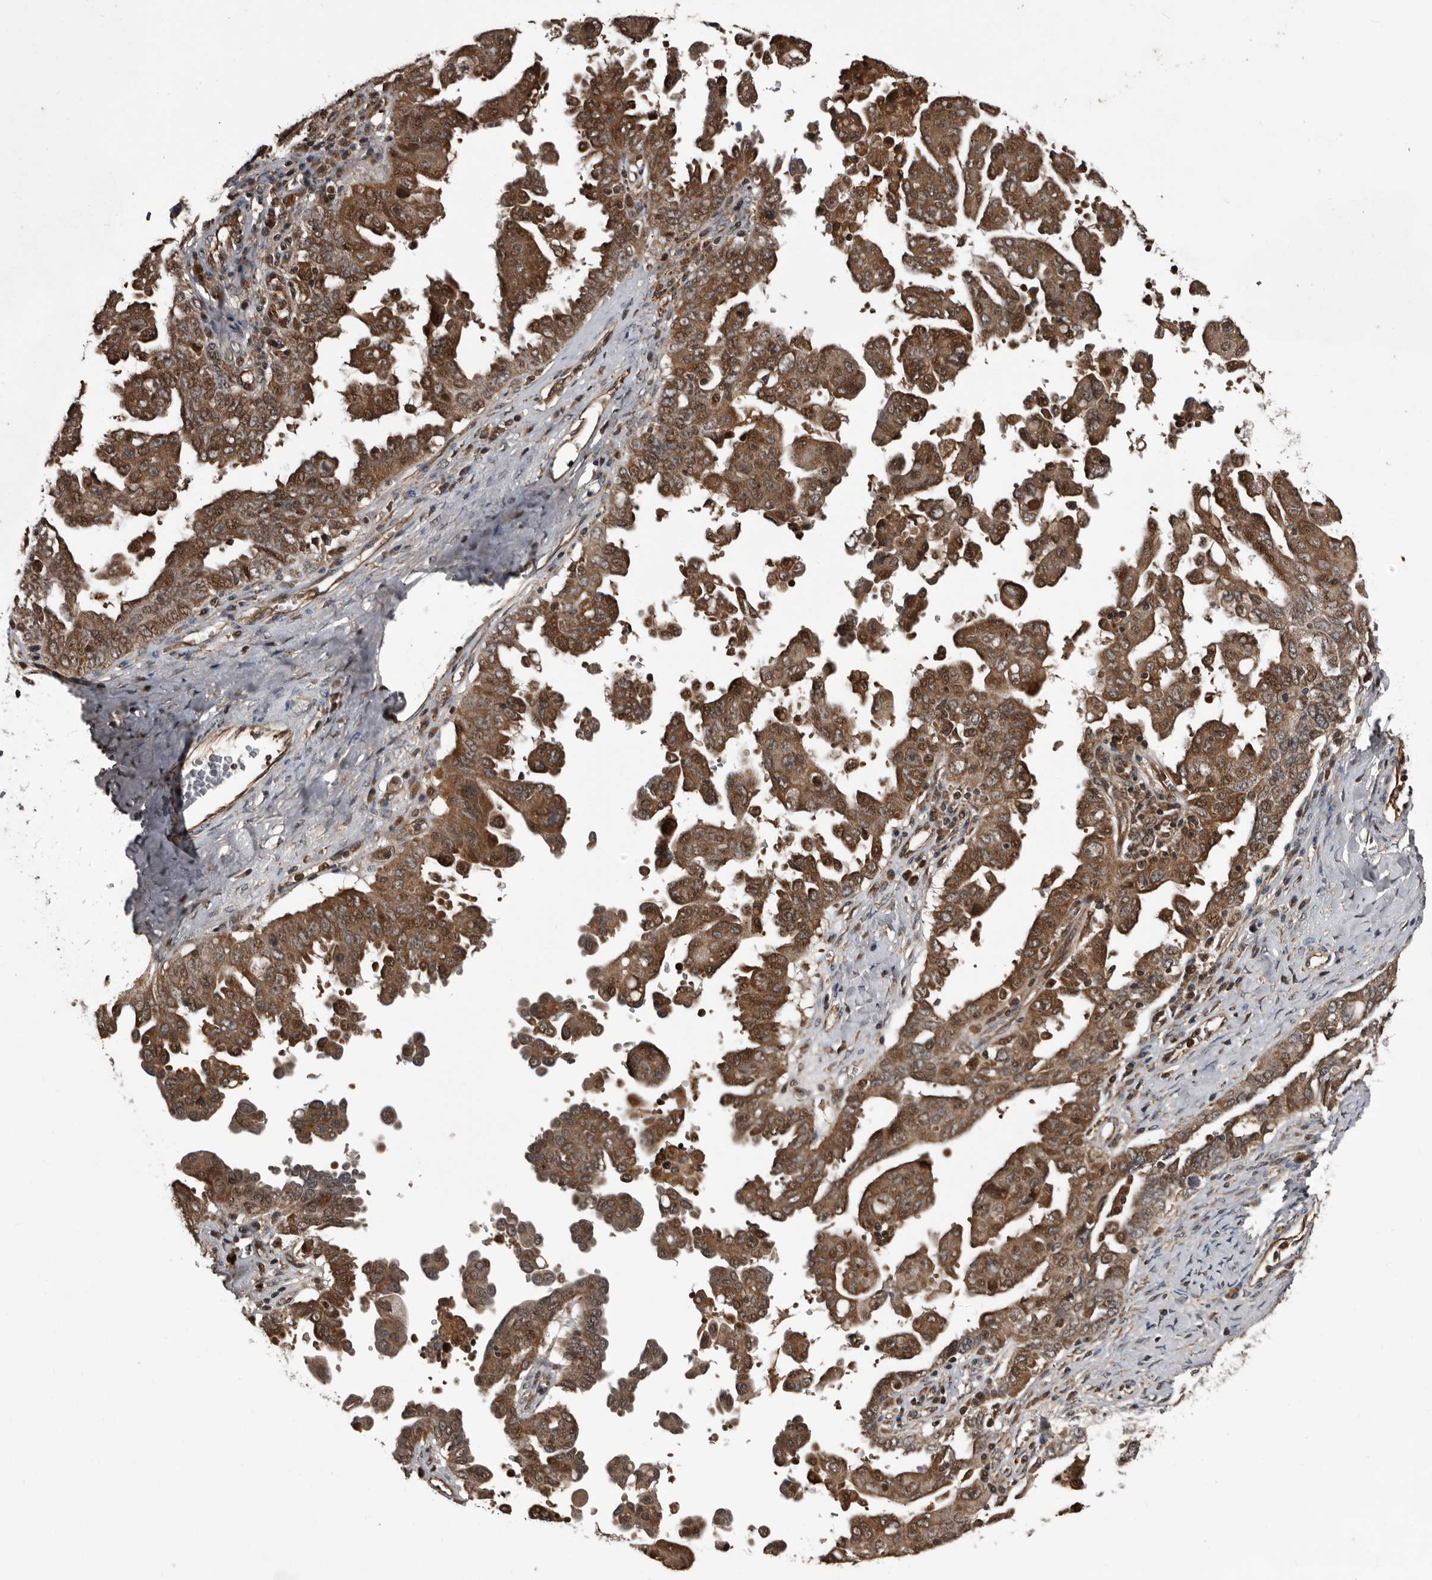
{"staining": {"intensity": "moderate", "quantity": ">75%", "location": "cytoplasmic/membranous,nuclear"}, "tissue": "ovarian cancer", "cell_type": "Tumor cells", "image_type": "cancer", "snomed": [{"axis": "morphology", "description": "Carcinoma, endometroid"}, {"axis": "topography", "description": "Ovary"}], "caption": "Immunohistochemistry (IHC) of ovarian cancer (endometroid carcinoma) reveals medium levels of moderate cytoplasmic/membranous and nuclear expression in approximately >75% of tumor cells.", "gene": "SERTAD4", "patient": {"sex": "female", "age": 62}}